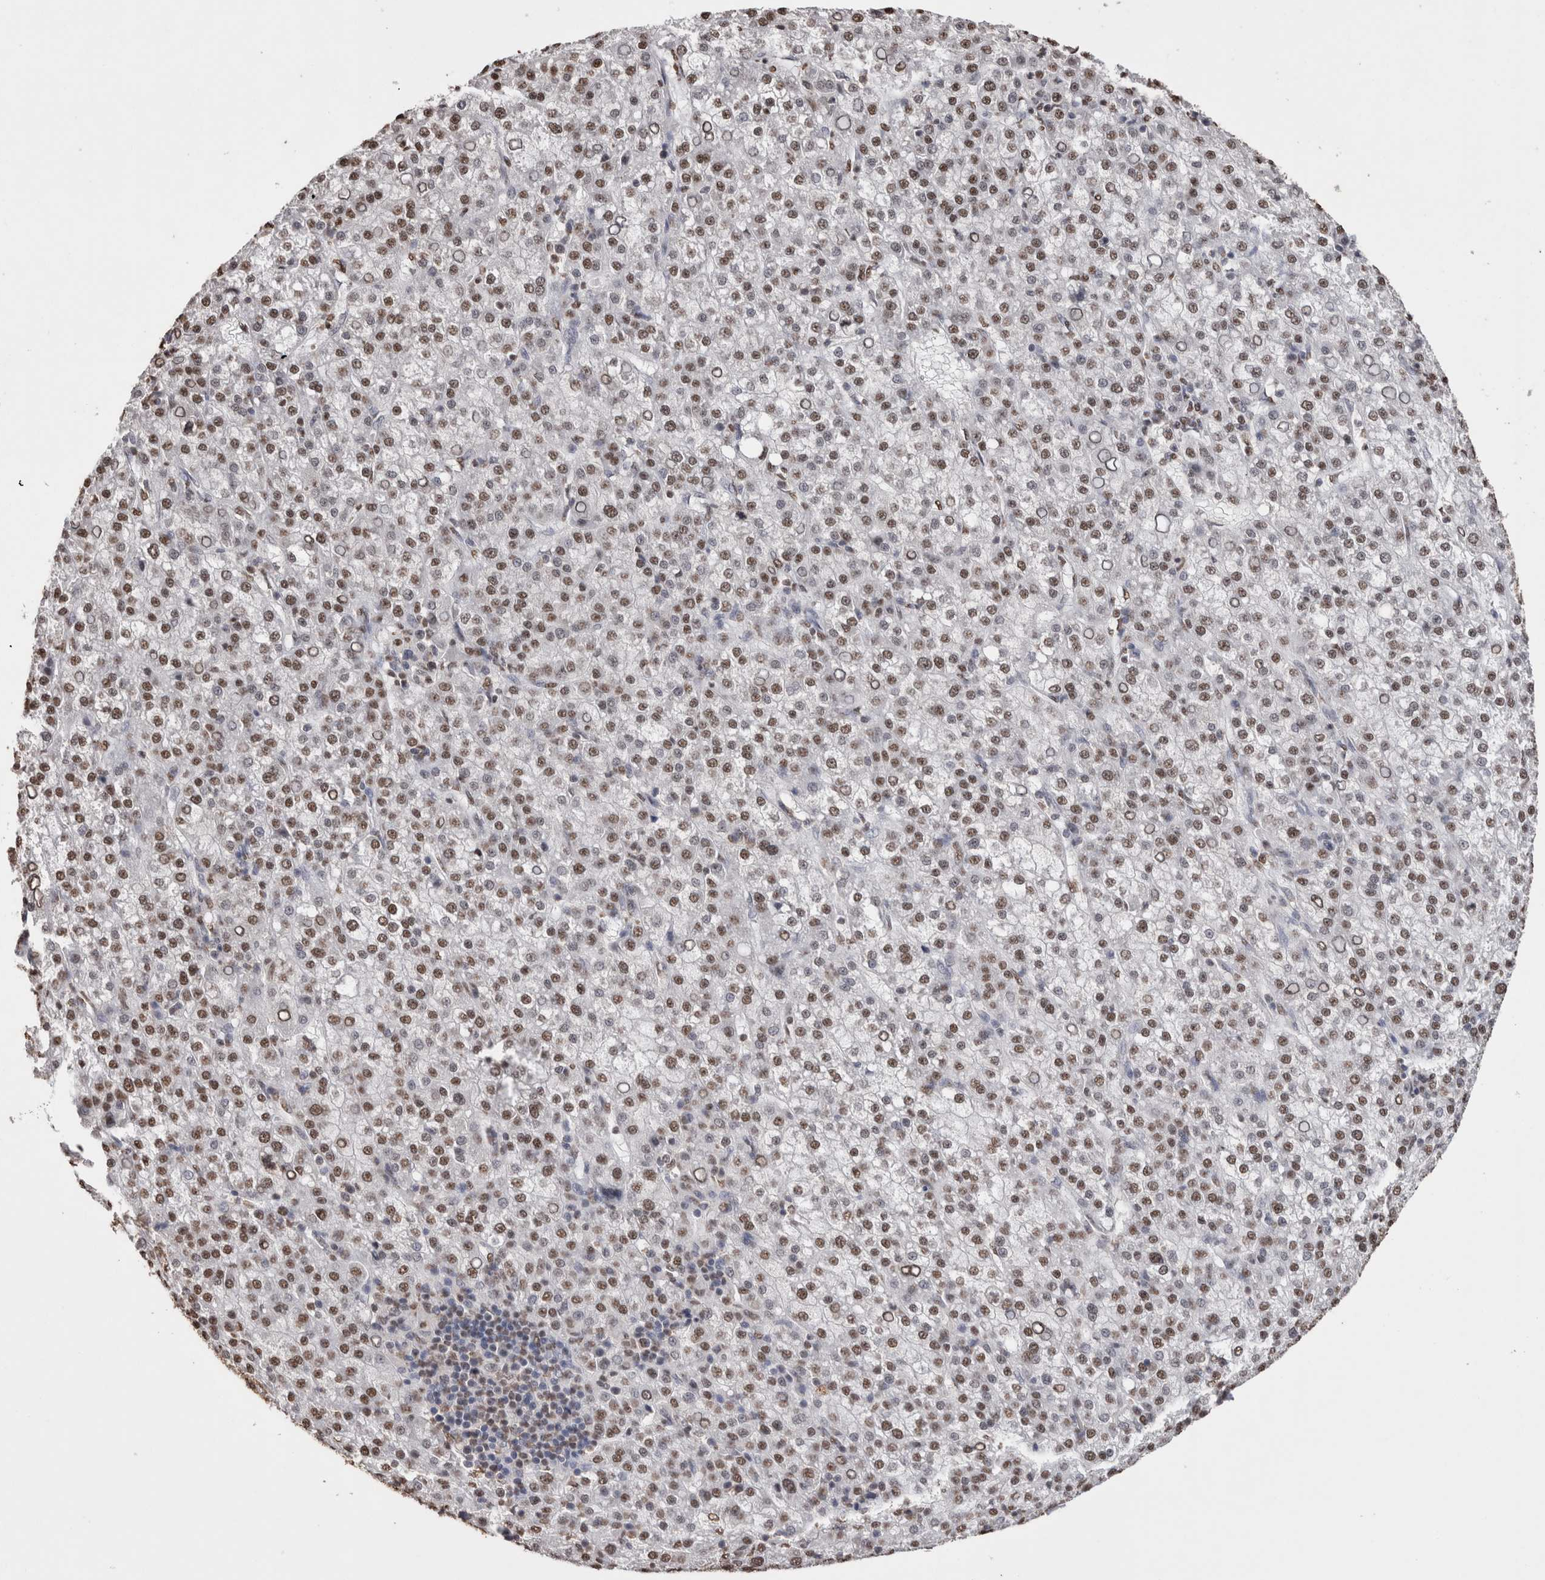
{"staining": {"intensity": "moderate", "quantity": ">75%", "location": "nuclear"}, "tissue": "liver cancer", "cell_type": "Tumor cells", "image_type": "cancer", "snomed": [{"axis": "morphology", "description": "Carcinoma, Hepatocellular, NOS"}, {"axis": "topography", "description": "Liver"}], "caption": "IHC (DAB) staining of liver cancer (hepatocellular carcinoma) demonstrates moderate nuclear protein expression in approximately >75% of tumor cells. (brown staining indicates protein expression, while blue staining denotes nuclei).", "gene": "NTHL1", "patient": {"sex": "female", "age": 58}}